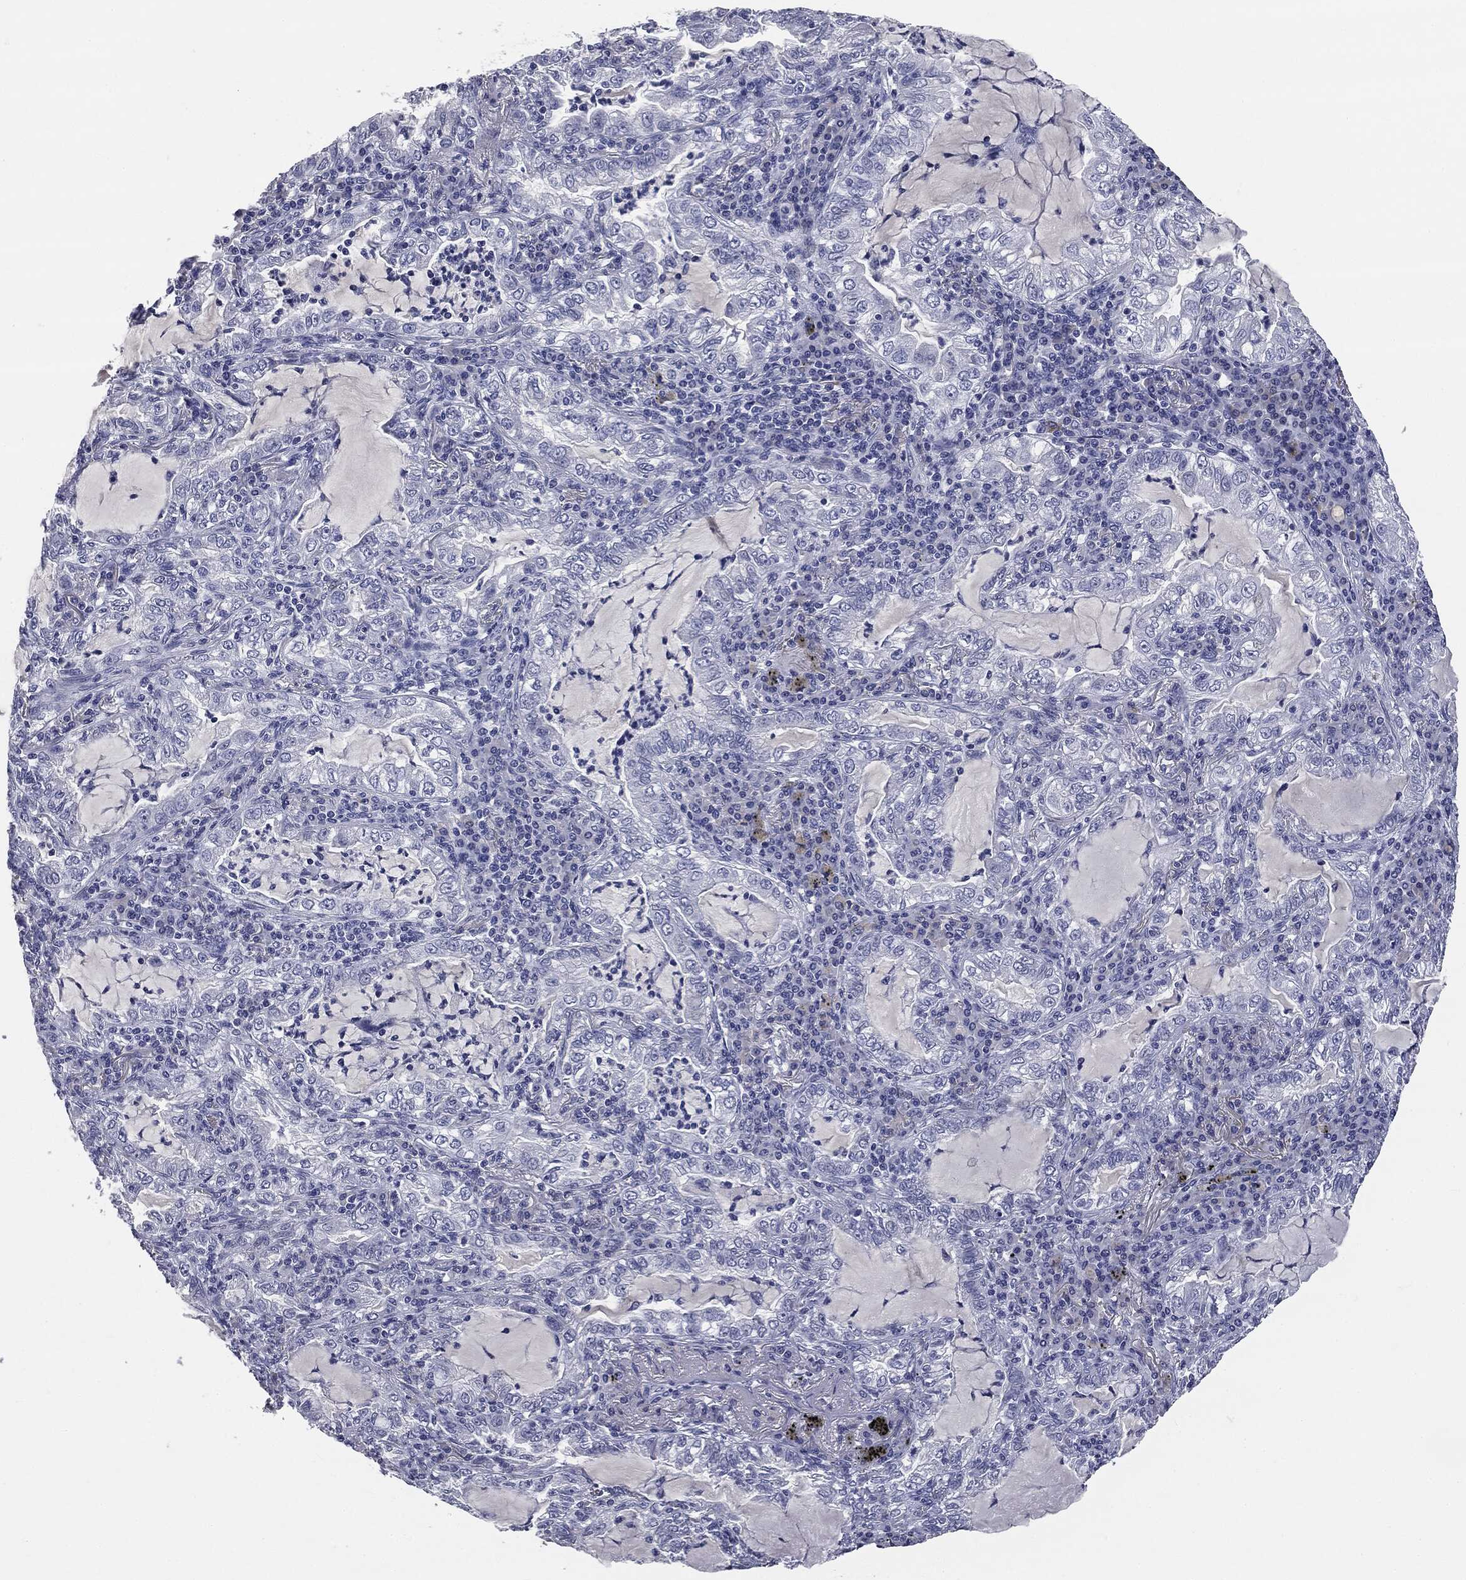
{"staining": {"intensity": "negative", "quantity": "none", "location": "none"}, "tissue": "lung cancer", "cell_type": "Tumor cells", "image_type": "cancer", "snomed": [{"axis": "morphology", "description": "Adenocarcinoma, NOS"}, {"axis": "topography", "description": "Lung"}], "caption": "An IHC image of lung adenocarcinoma is shown. There is no staining in tumor cells of lung adenocarcinoma.", "gene": "AFP", "patient": {"sex": "female", "age": 73}}